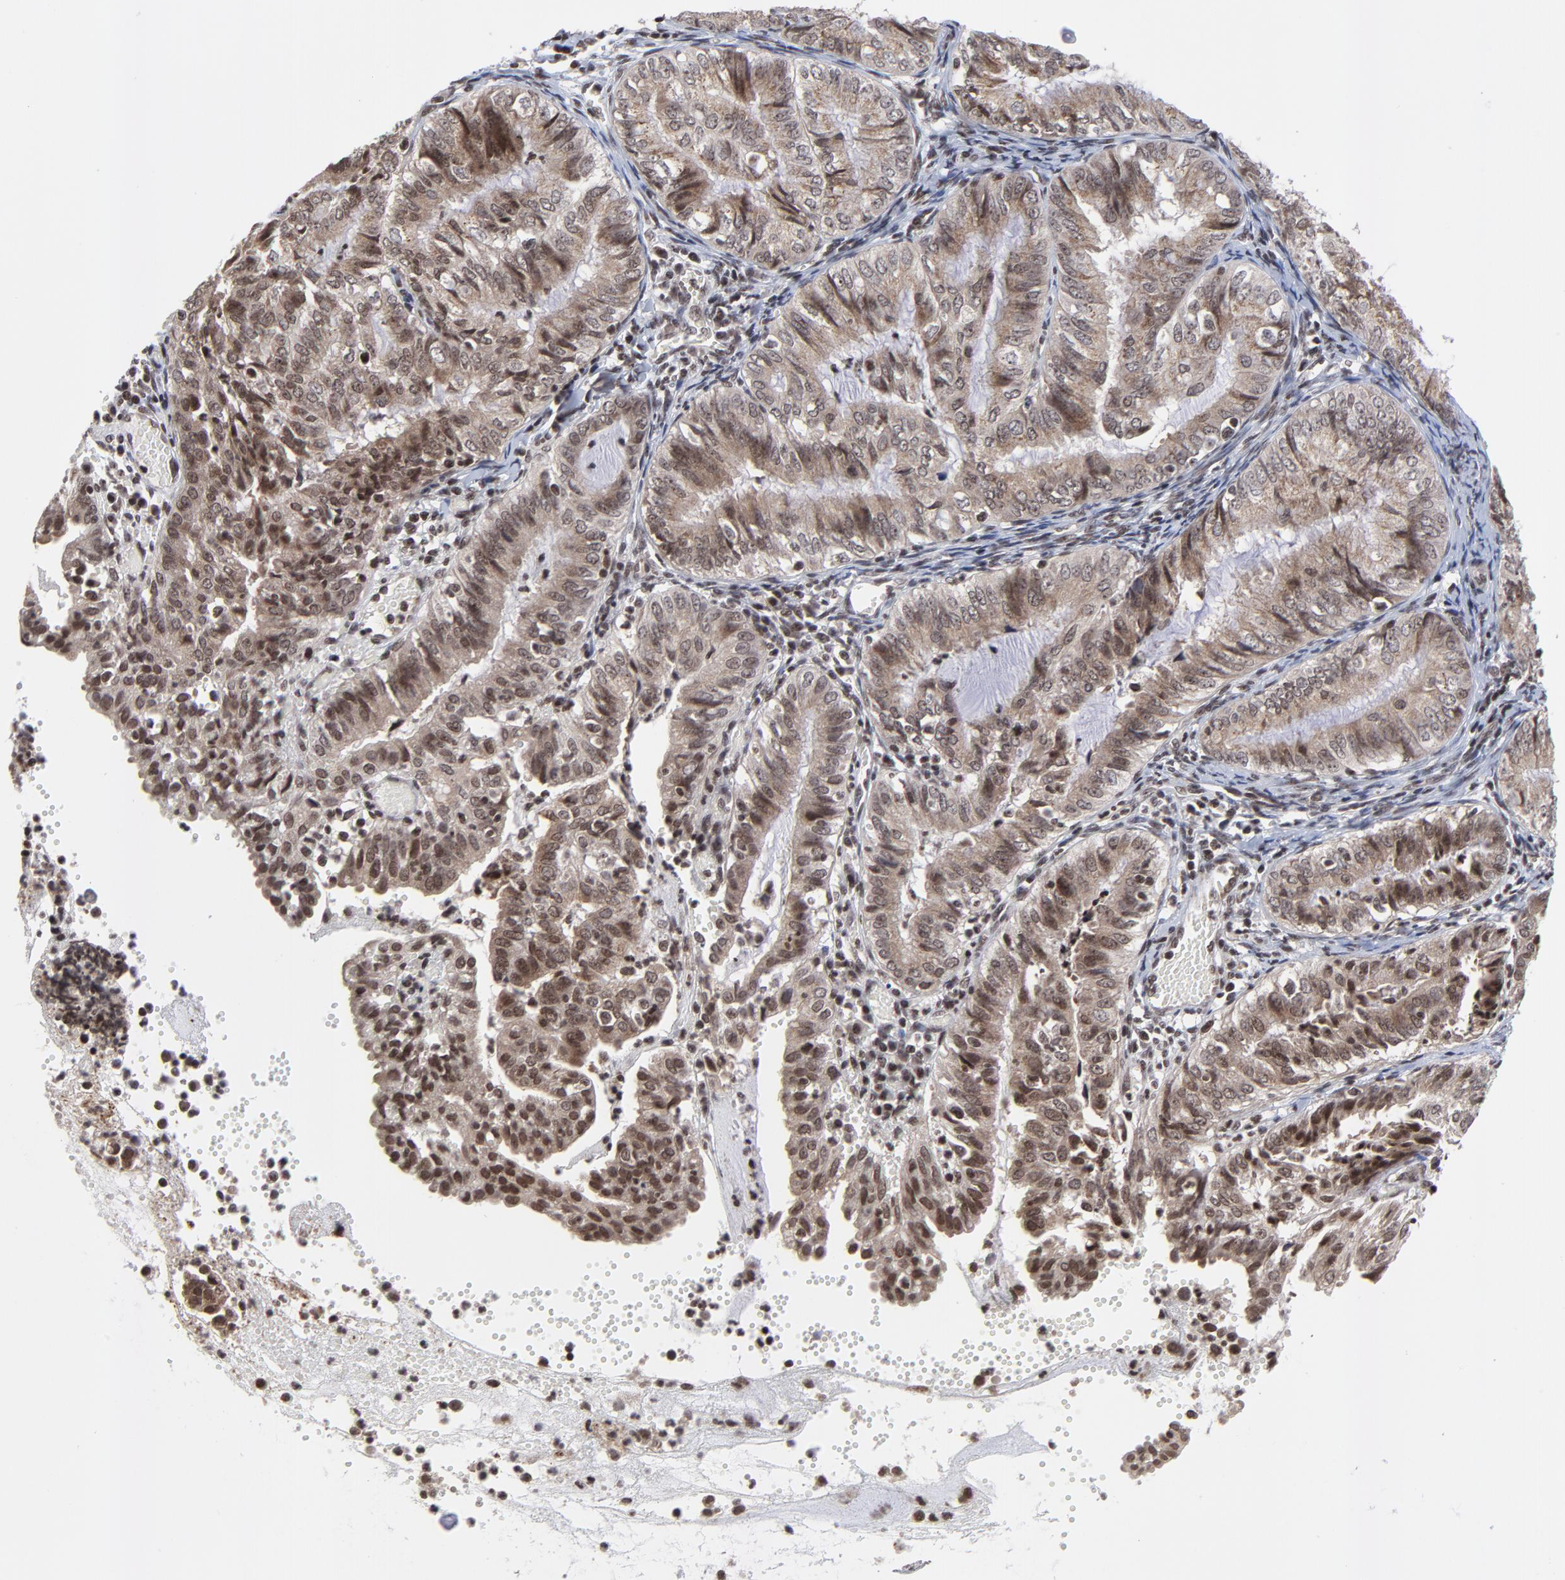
{"staining": {"intensity": "moderate", "quantity": ">75%", "location": "cytoplasmic/membranous"}, "tissue": "endometrial cancer", "cell_type": "Tumor cells", "image_type": "cancer", "snomed": [{"axis": "morphology", "description": "Adenocarcinoma, NOS"}, {"axis": "topography", "description": "Endometrium"}], "caption": "Immunohistochemical staining of adenocarcinoma (endometrial) shows moderate cytoplasmic/membranous protein positivity in about >75% of tumor cells. The staining was performed using DAB, with brown indicating positive protein expression. Nuclei are stained blue with hematoxylin.", "gene": "ZNF777", "patient": {"sex": "female", "age": 66}}